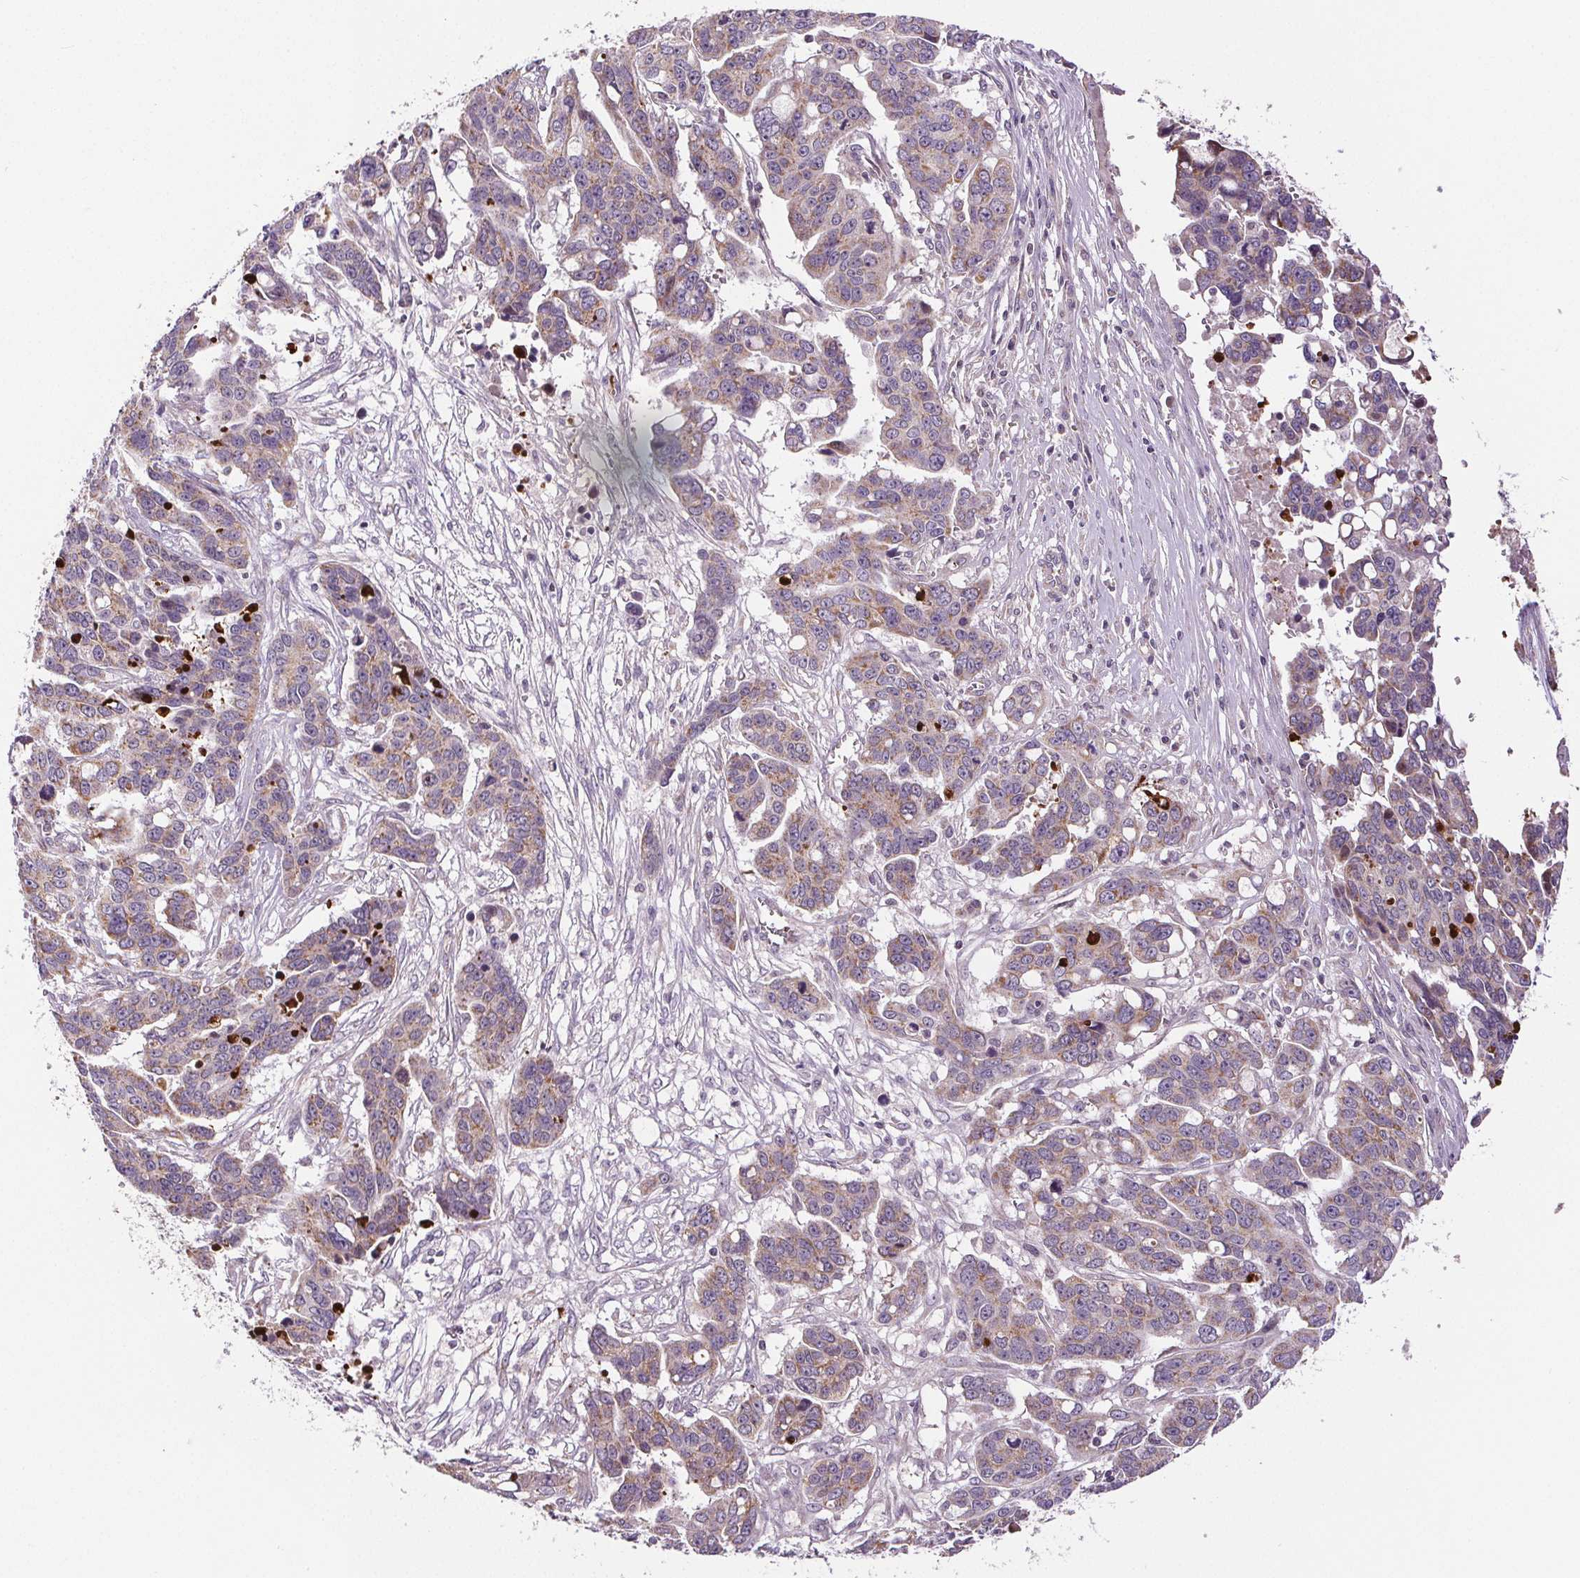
{"staining": {"intensity": "moderate", "quantity": ">75%", "location": "cytoplasmic/membranous"}, "tissue": "ovarian cancer", "cell_type": "Tumor cells", "image_type": "cancer", "snomed": [{"axis": "morphology", "description": "Carcinoma, endometroid"}, {"axis": "topography", "description": "Ovary"}], "caption": "IHC photomicrograph of ovarian cancer stained for a protein (brown), which demonstrates medium levels of moderate cytoplasmic/membranous staining in approximately >75% of tumor cells.", "gene": "SUCLA2", "patient": {"sex": "female", "age": 78}}